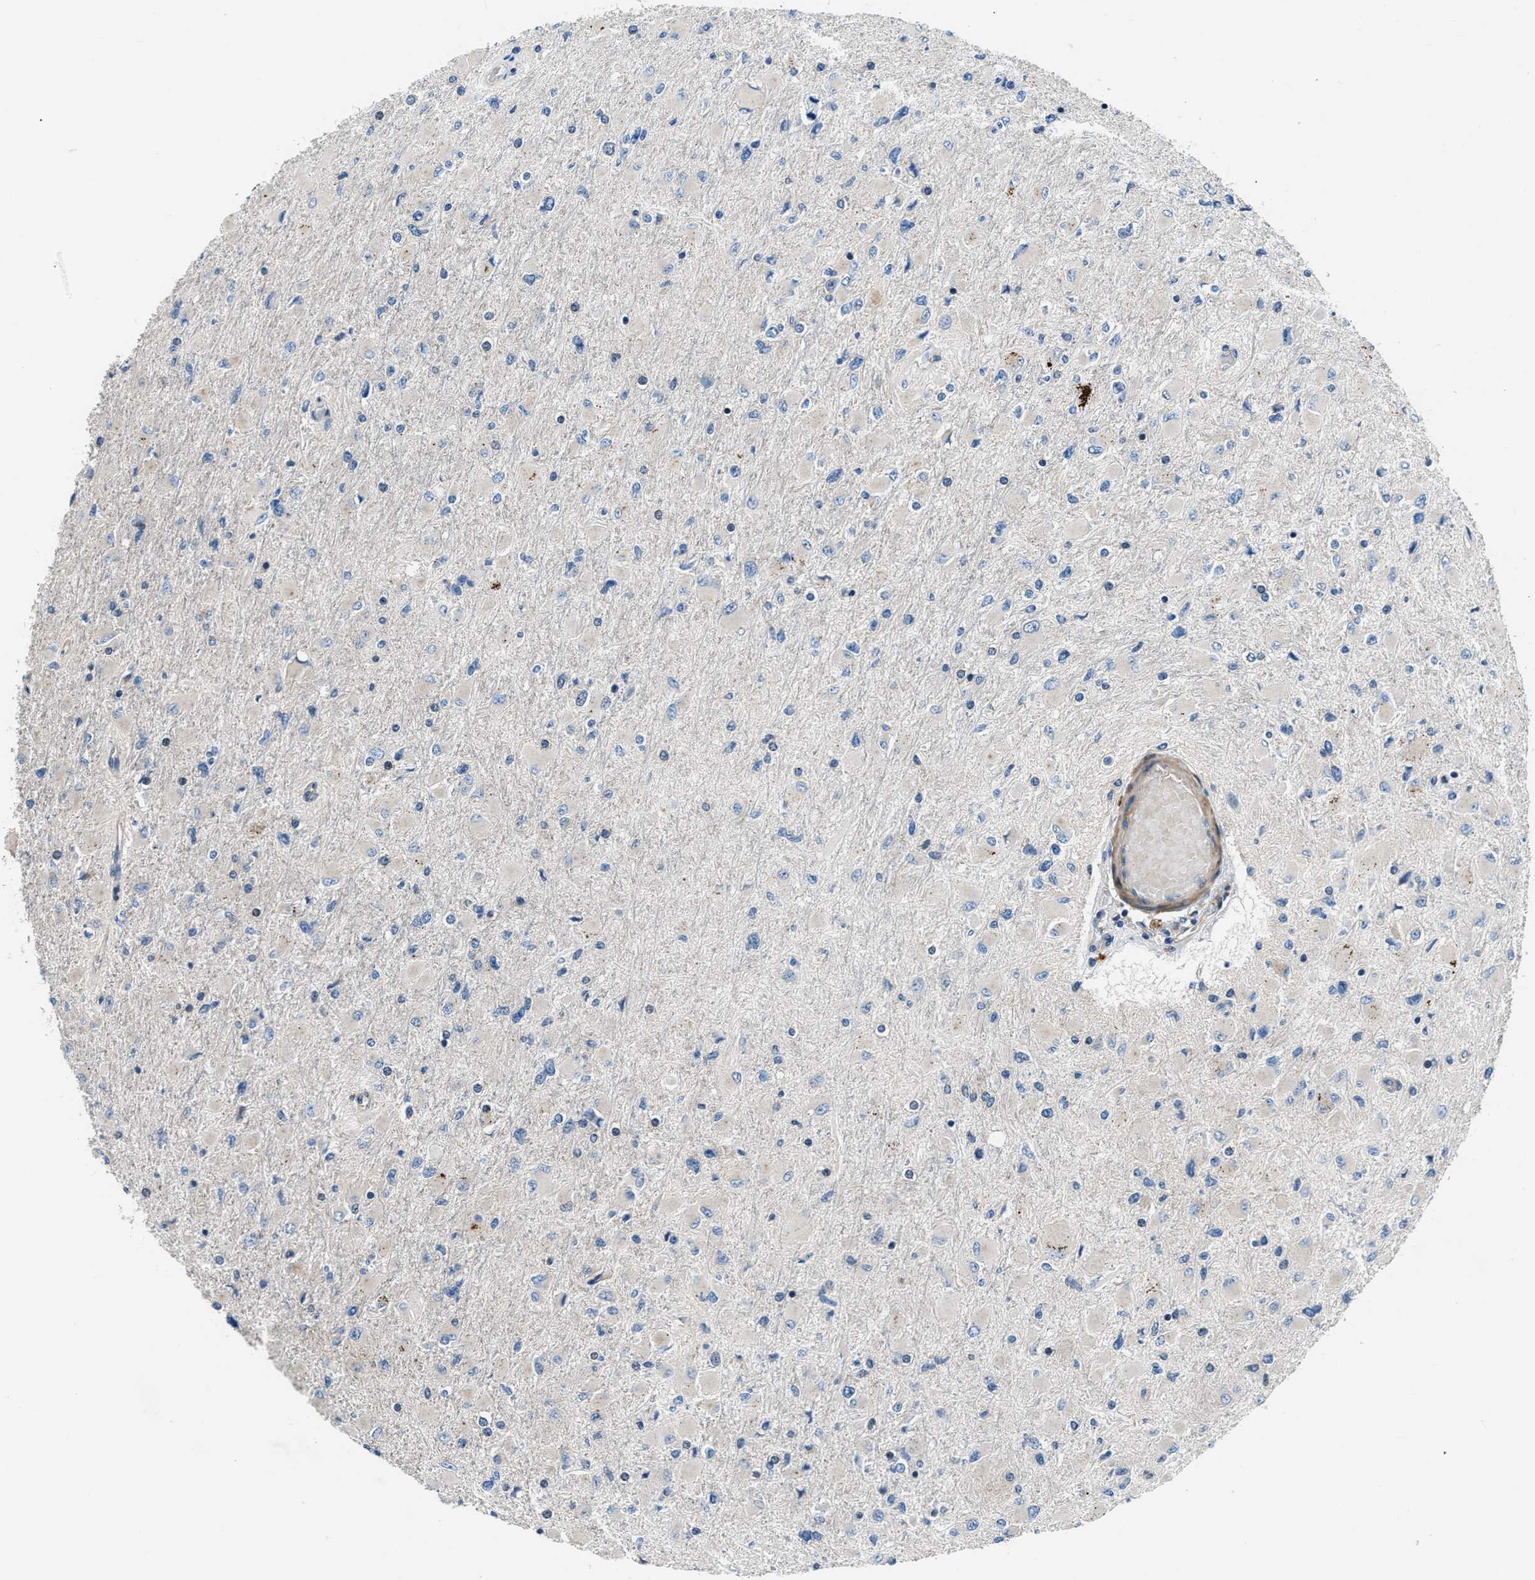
{"staining": {"intensity": "negative", "quantity": "none", "location": "none"}, "tissue": "glioma", "cell_type": "Tumor cells", "image_type": "cancer", "snomed": [{"axis": "morphology", "description": "Glioma, malignant, High grade"}, {"axis": "topography", "description": "Cerebral cortex"}], "caption": "This is an IHC image of high-grade glioma (malignant). There is no expression in tumor cells.", "gene": "MPDZ", "patient": {"sex": "female", "age": 36}}